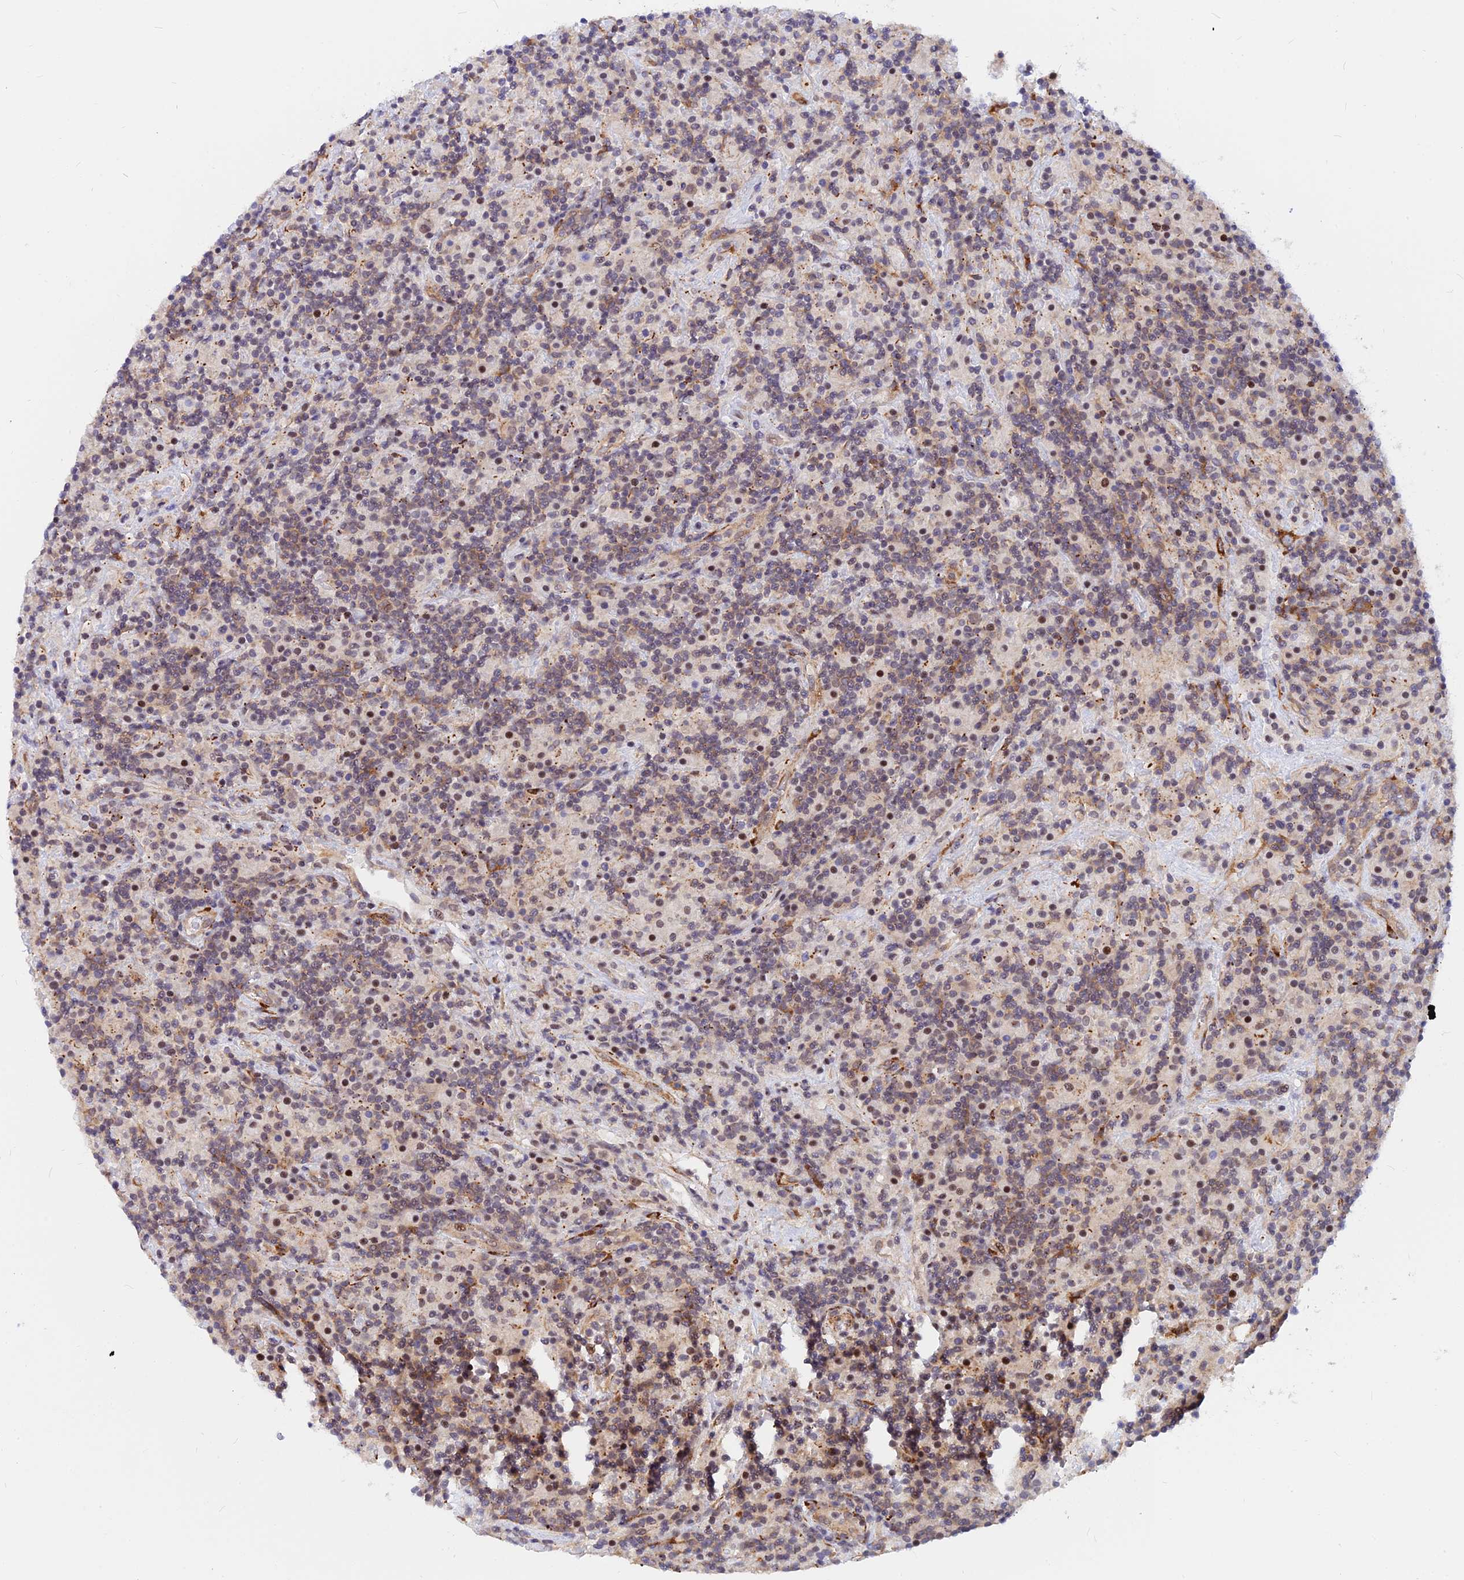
{"staining": {"intensity": "moderate", "quantity": "25%-75%", "location": "cytoplasmic/membranous"}, "tissue": "lymphoma", "cell_type": "Tumor cells", "image_type": "cancer", "snomed": [{"axis": "morphology", "description": "Hodgkin's disease, NOS"}, {"axis": "topography", "description": "Lymph node"}], "caption": "High-magnification brightfield microscopy of lymphoma stained with DAB (3,3'-diaminobenzidine) (brown) and counterstained with hematoxylin (blue). tumor cells exhibit moderate cytoplasmic/membranous staining is appreciated in approximately25%-75% of cells.", "gene": "VSTM2L", "patient": {"sex": "male", "age": 70}}